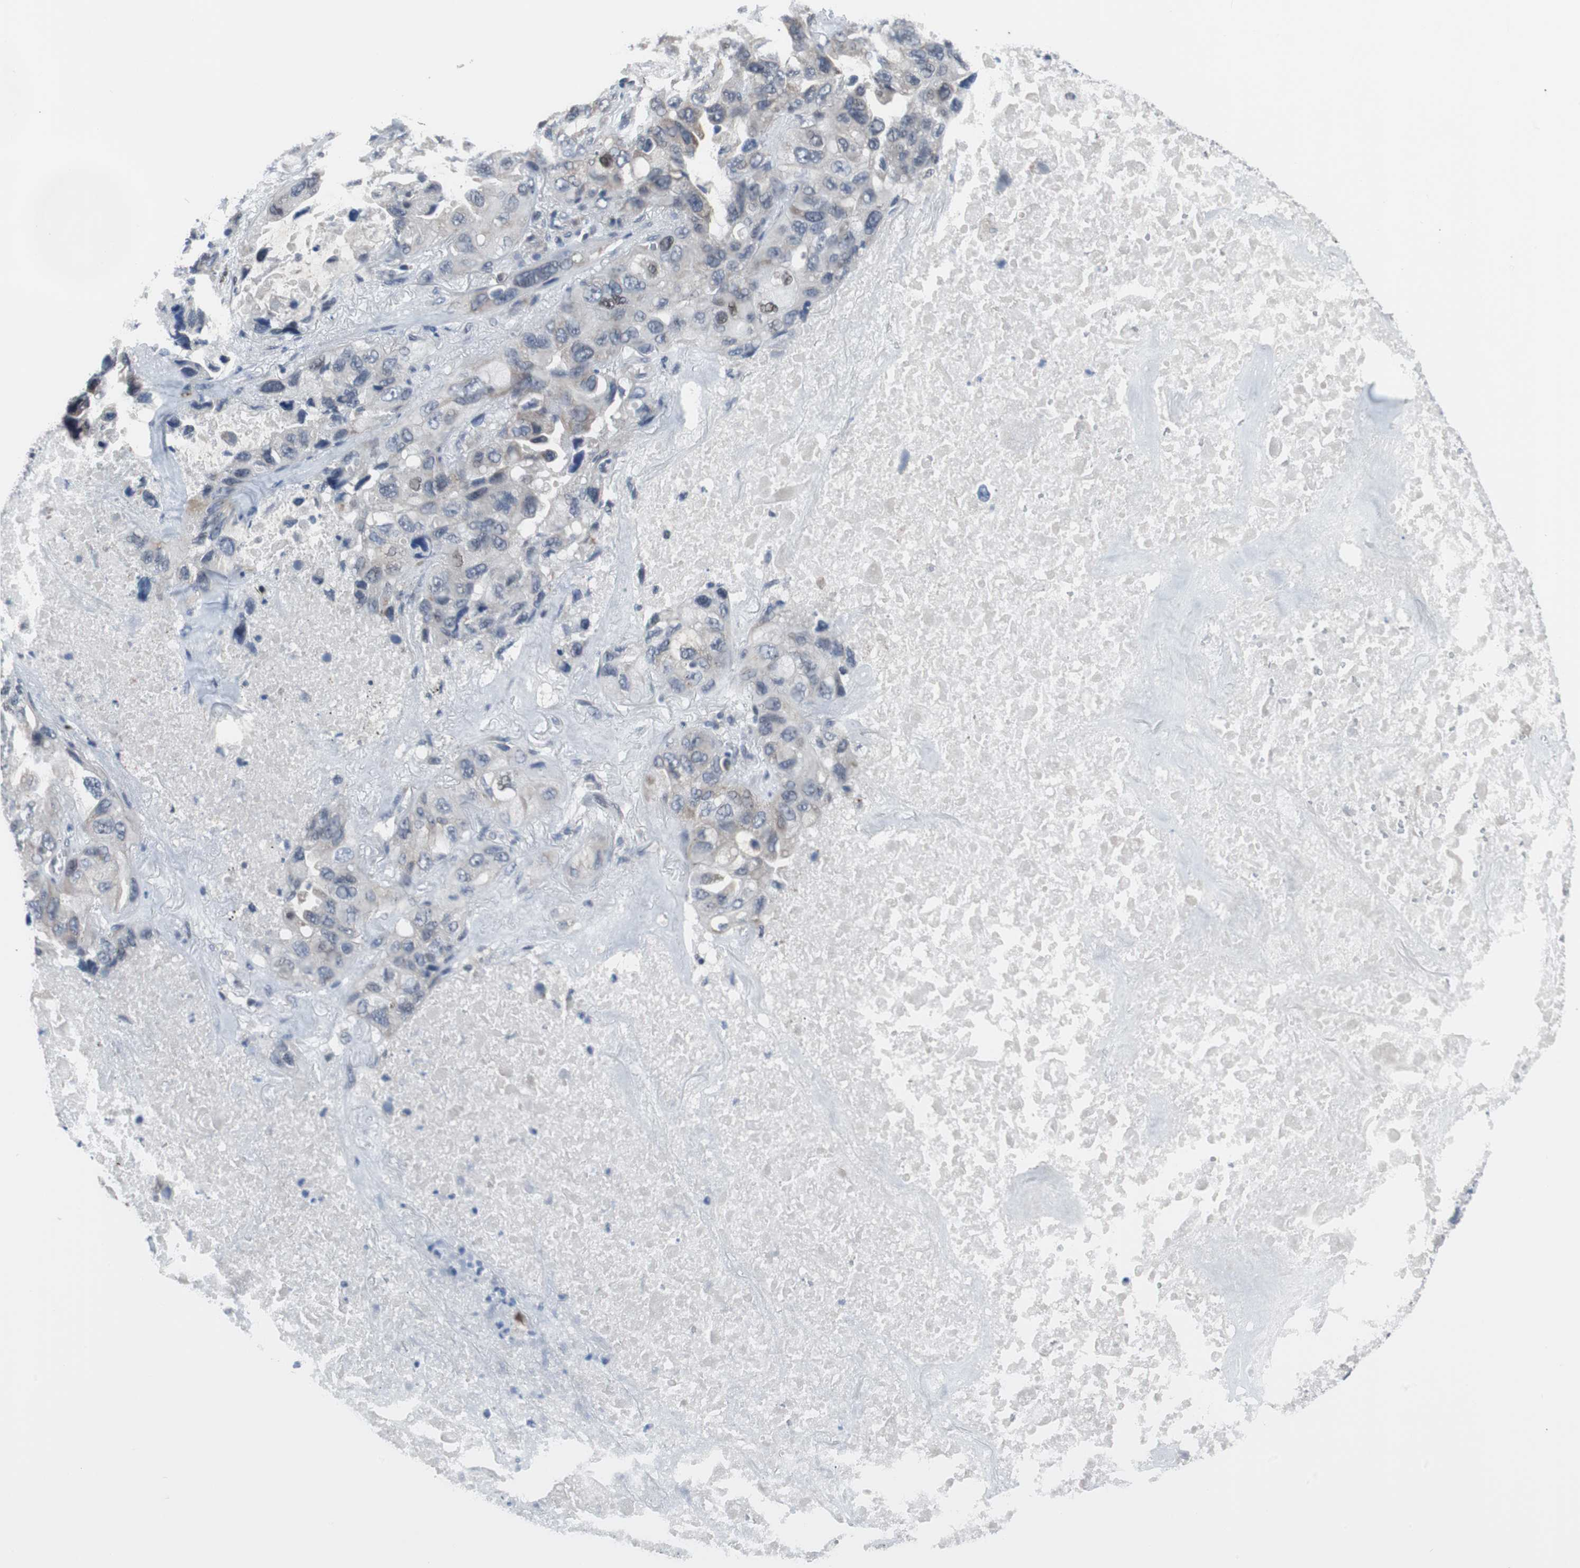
{"staining": {"intensity": "weak", "quantity": "<25%", "location": "nuclear"}, "tissue": "lung cancer", "cell_type": "Tumor cells", "image_type": "cancer", "snomed": [{"axis": "morphology", "description": "Squamous cell carcinoma, NOS"}, {"axis": "topography", "description": "Lung"}], "caption": "This is a micrograph of immunohistochemistry (IHC) staining of squamous cell carcinoma (lung), which shows no positivity in tumor cells. (Brightfield microscopy of DAB (3,3'-diaminobenzidine) immunohistochemistry at high magnification).", "gene": "TP63", "patient": {"sex": "female", "age": 73}}